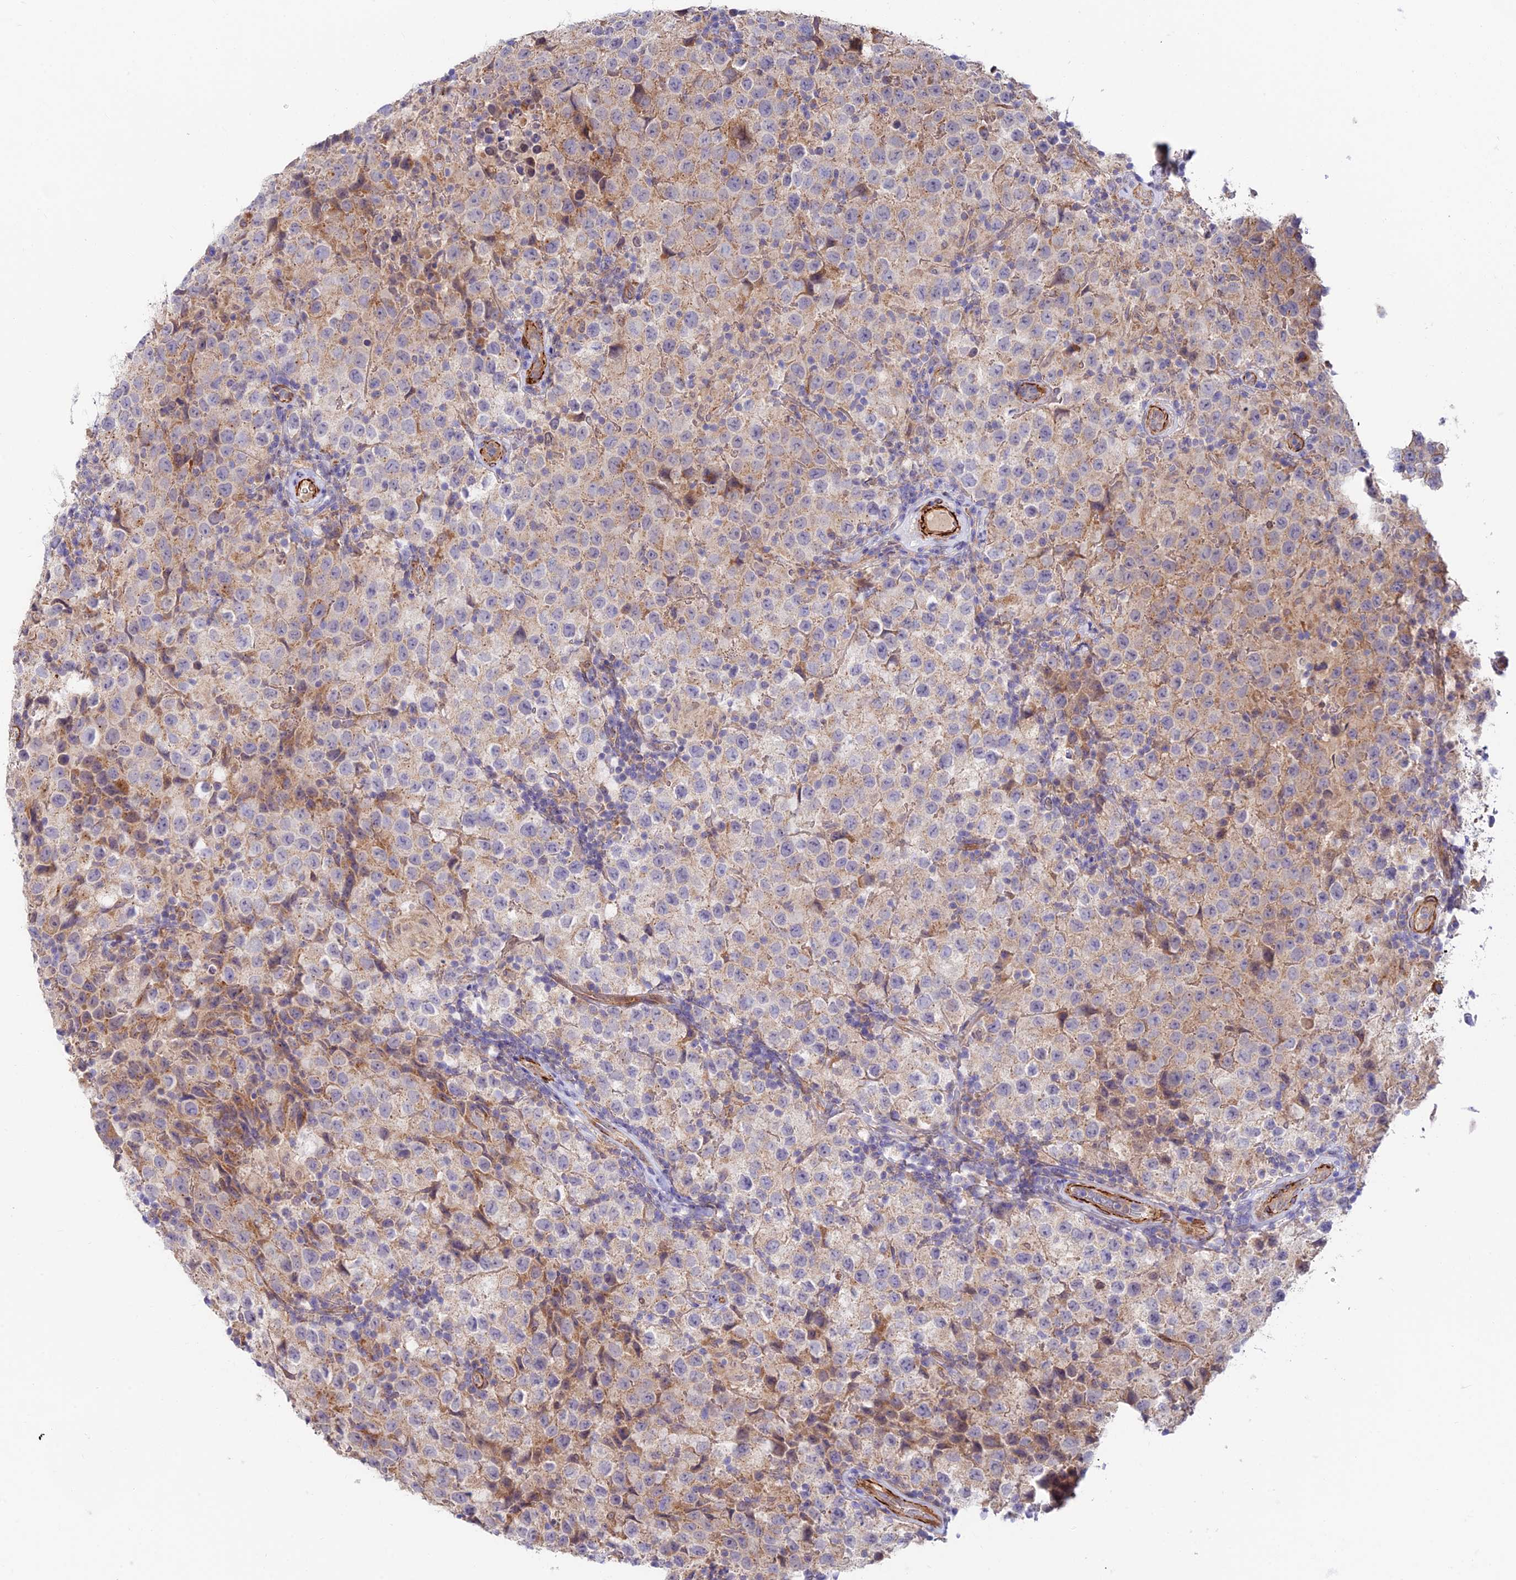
{"staining": {"intensity": "weak", "quantity": "25%-75%", "location": "cytoplasmic/membranous"}, "tissue": "testis cancer", "cell_type": "Tumor cells", "image_type": "cancer", "snomed": [{"axis": "morphology", "description": "Seminoma, NOS"}, {"axis": "morphology", "description": "Carcinoma, Embryonal, NOS"}, {"axis": "topography", "description": "Testis"}], "caption": "Immunohistochemical staining of testis cancer (seminoma) demonstrates low levels of weak cytoplasmic/membranous expression in about 25%-75% of tumor cells. (IHC, brightfield microscopy, high magnification).", "gene": "ANKRD50", "patient": {"sex": "male", "age": 41}}